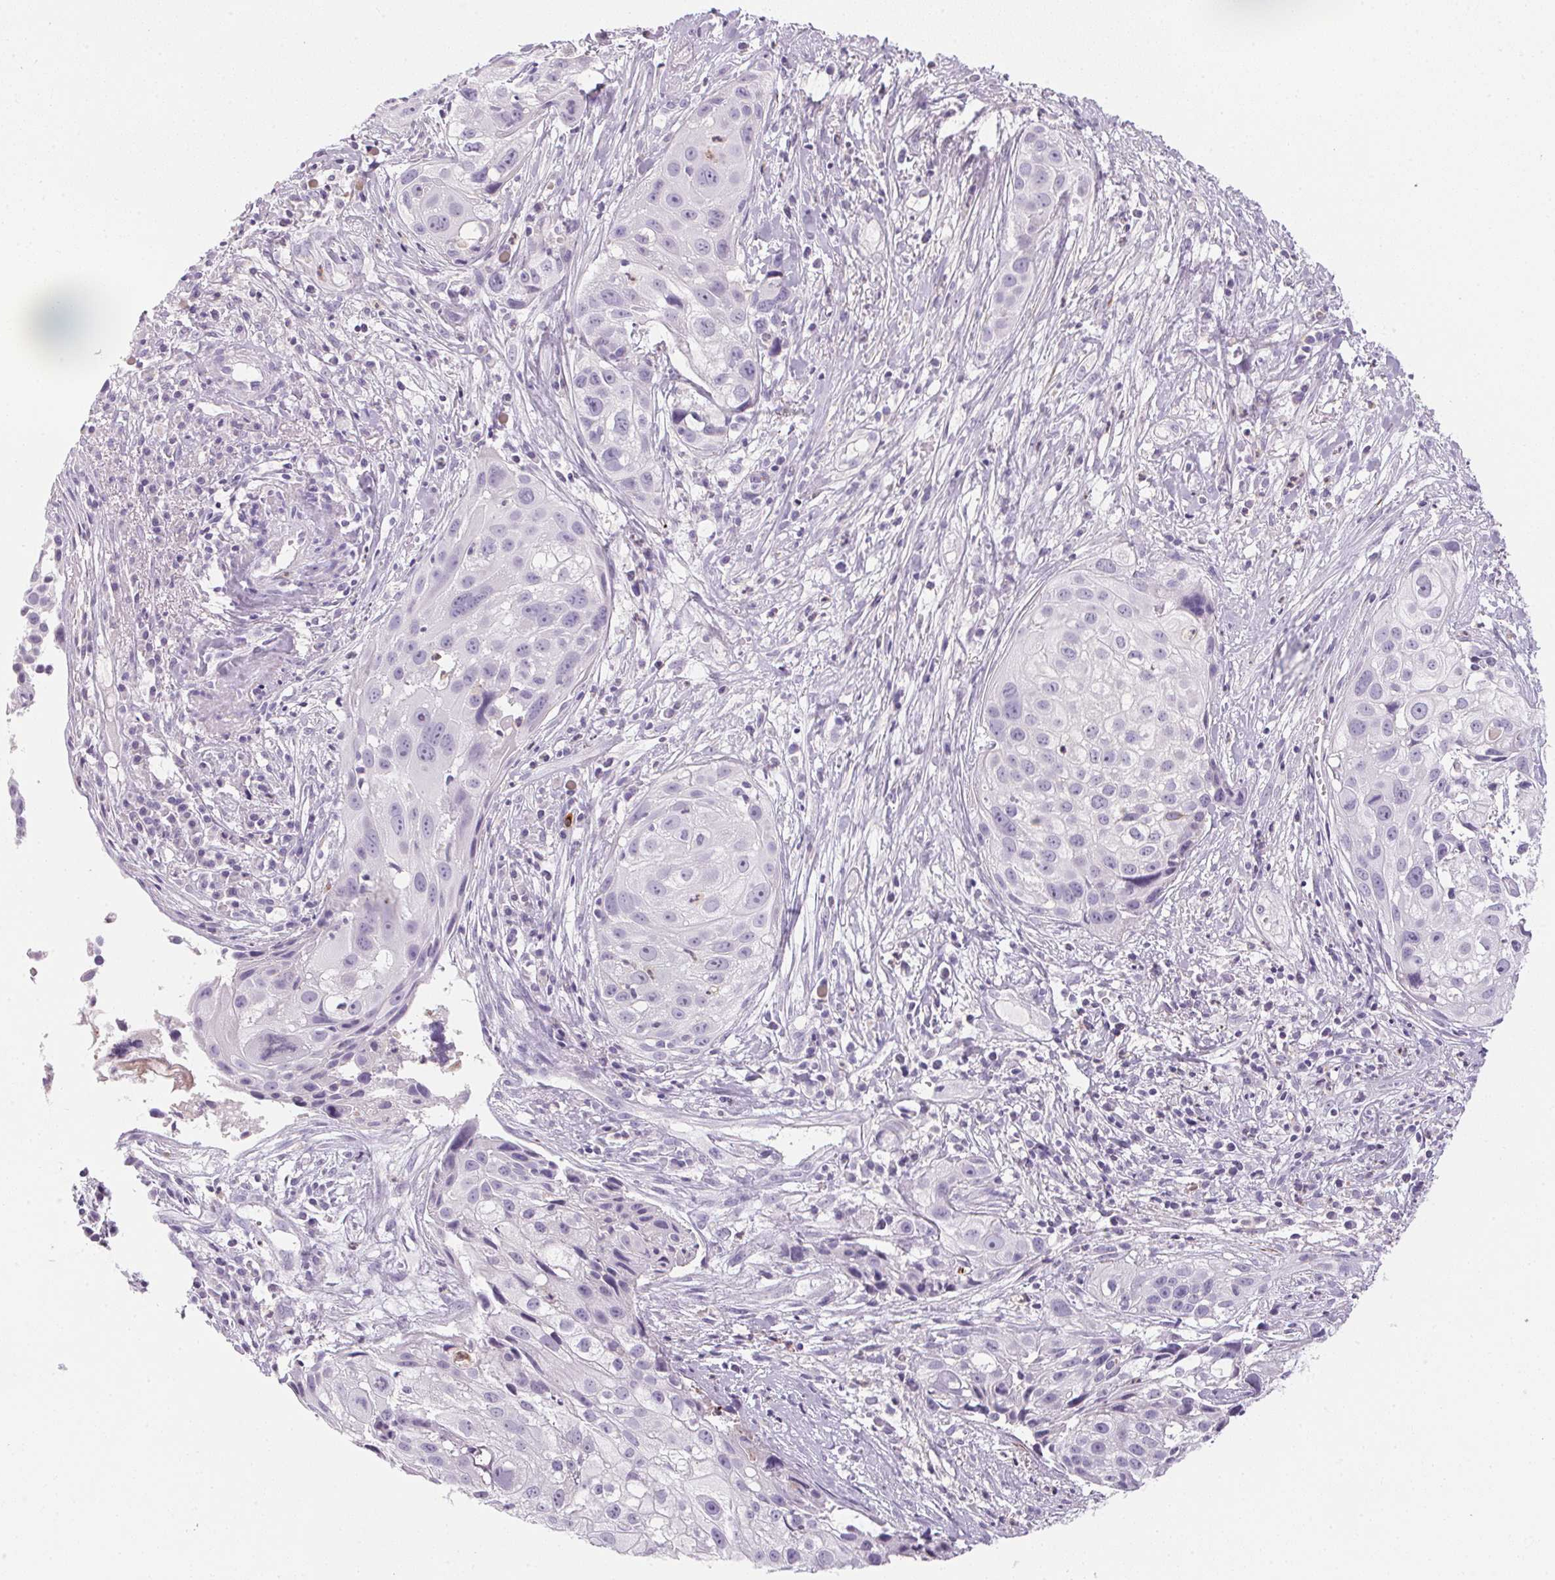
{"staining": {"intensity": "negative", "quantity": "none", "location": "none"}, "tissue": "cervical cancer", "cell_type": "Tumor cells", "image_type": "cancer", "snomed": [{"axis": "morphology", "description": "Squamous cell carcinoma, NOS"}, {"axis": "topography", "description": "Cervix"}], "caption": "A high-resolution histopathology image shows immunohistochemistry staining of cervical squamous cell carcinoma, which reveals no significant staining in tumor cells.", "gene": "ECPAS", "patient": {"sex": "female", "age": 53}}